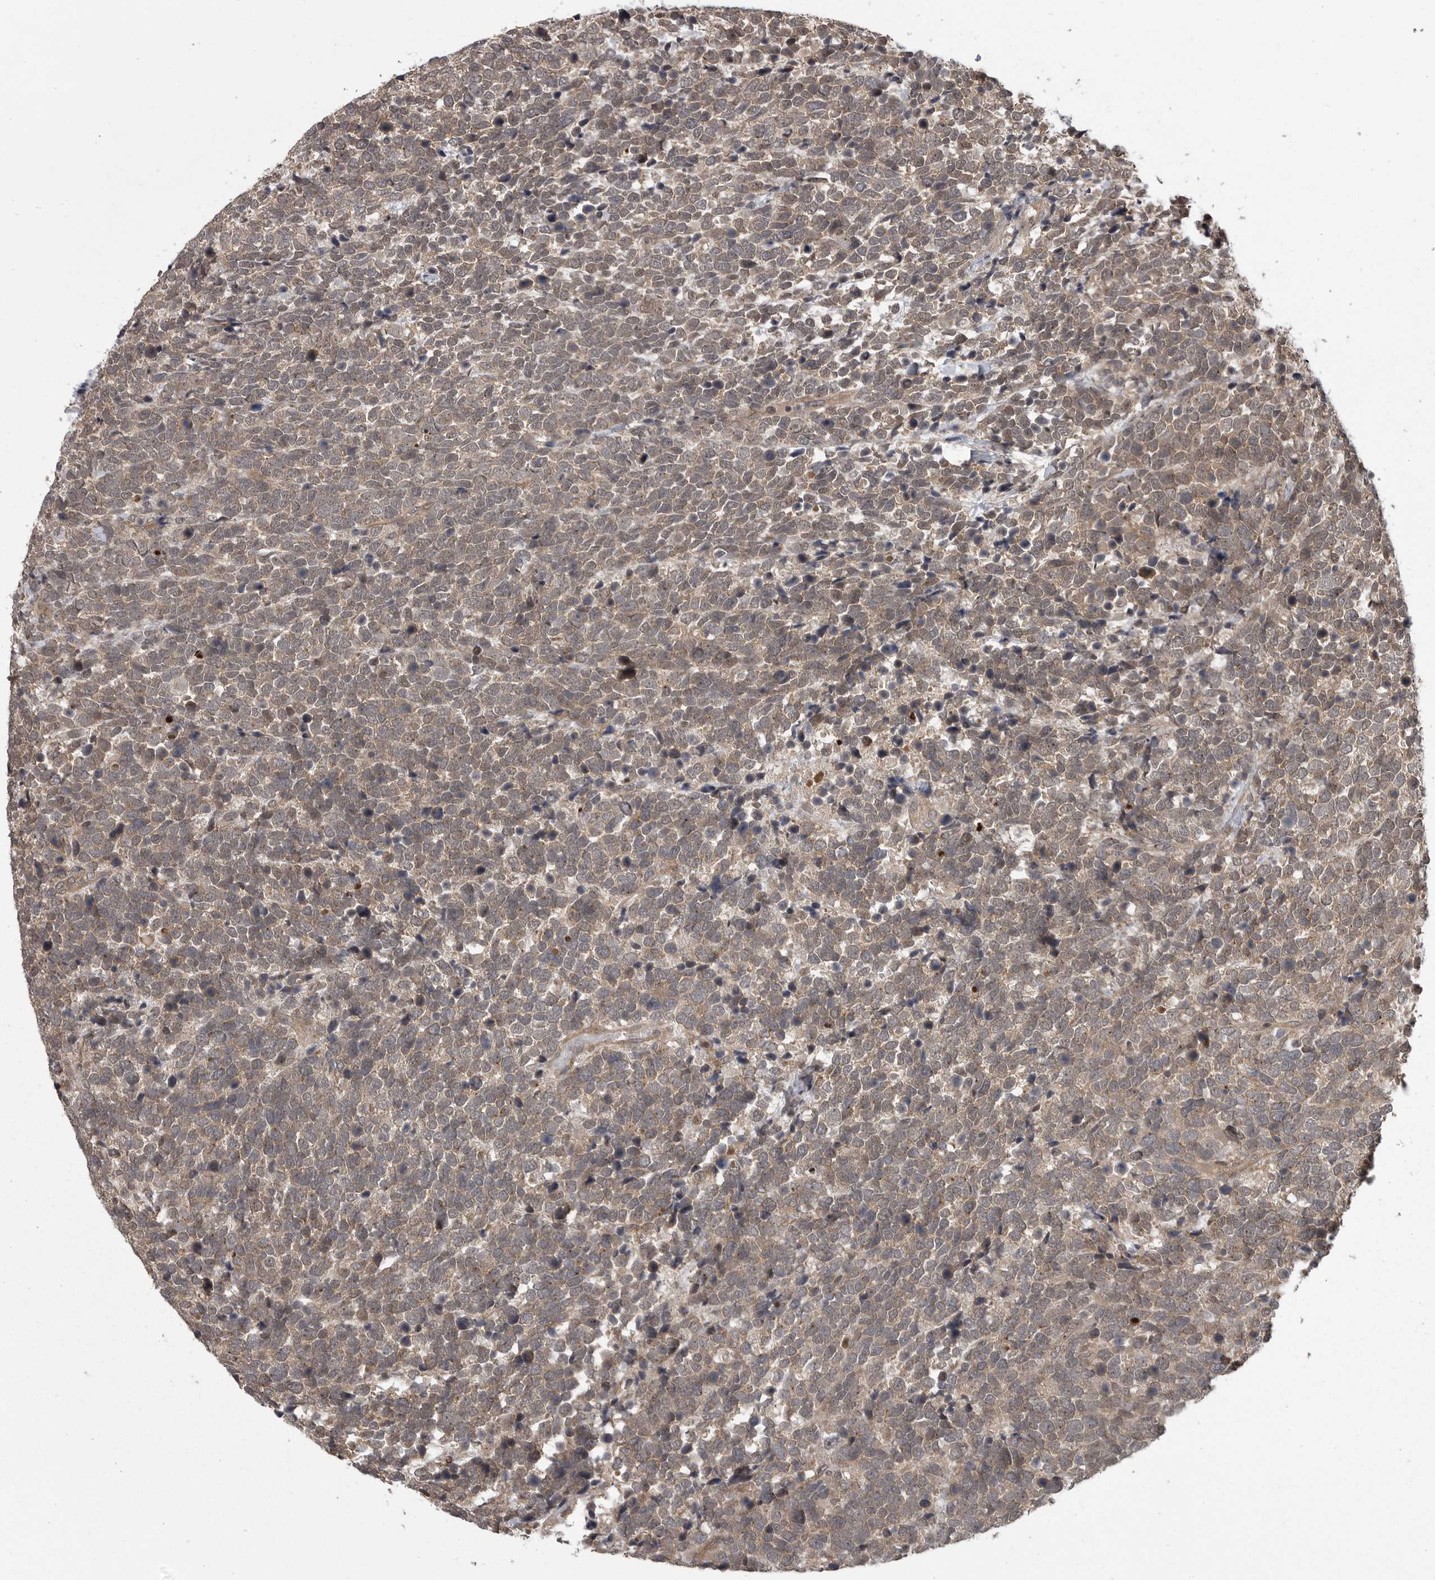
{"staining": {"intensity": "moderate", "quantity": ">75%", "location": "cytoplasmic/membranous"}, "tissue": "urothelial cancer", "cell_type": "Tumor cells", "image_type": "cancer", "snomed": [{"axis": "morphology", "description": "Urothelial carcinoma, High grade"}, {"axis": "topography", "description": "Urinary bladder"}], "caption": "Urothelial carcinoma (high-grade) stained with a protein marker shows moderate staining in tumor cells.", "gene": "DNAJC8", "patient": {"sex": "female", "age": 82}}